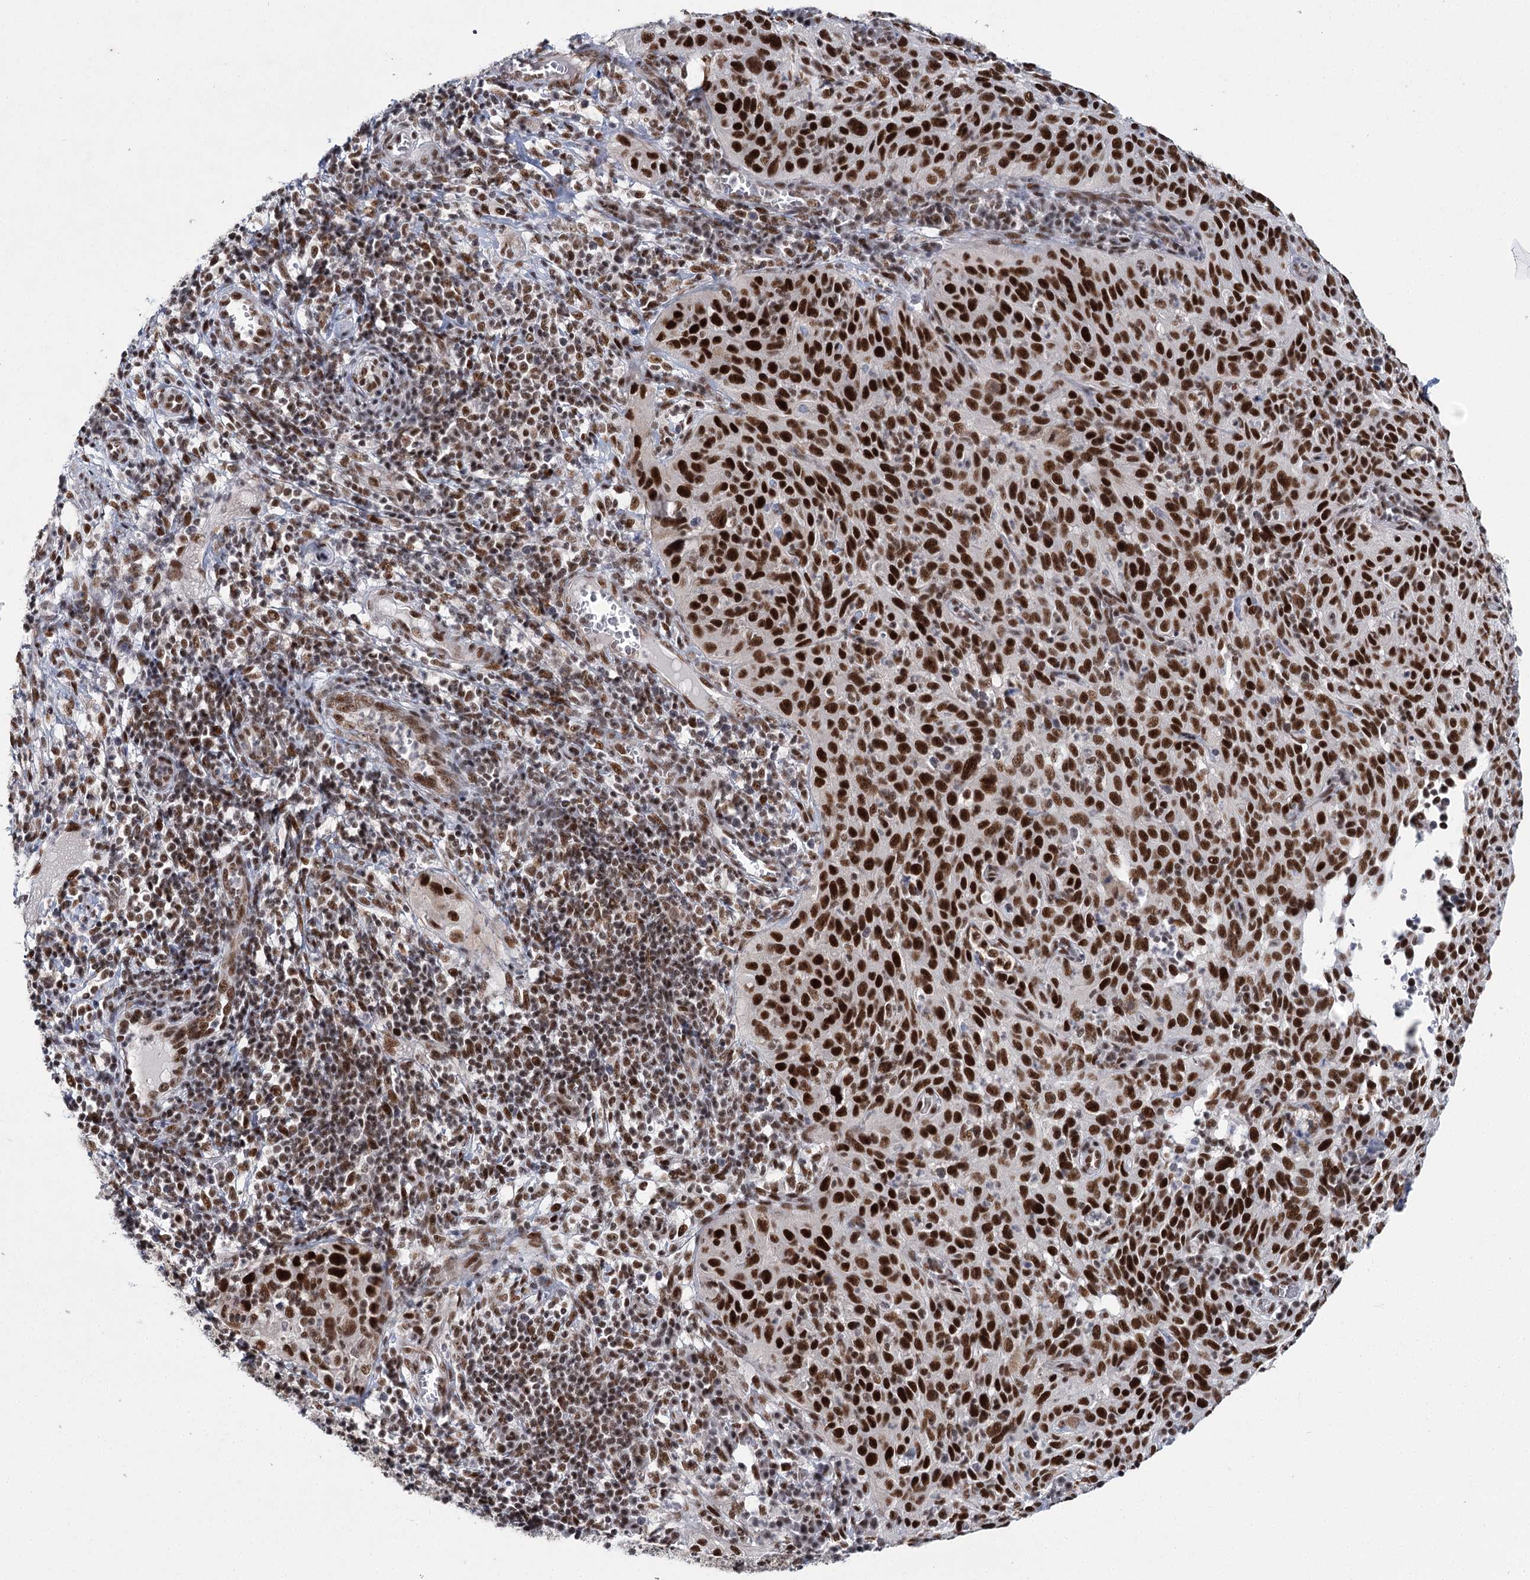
{"staining": {"intensity": "strong", "quantity": ">75%", "location": "nuclear"}, "tissue": "cervical cancer", "cell_type": "Tumor cells", "image_type": "cancer", "snomed": [{"axis": "morphology", "description": "Squamous cell carcinoma, NOS"}, {"axis": "topography", "description": "Cervix"}], "caption": "This photomicrograph reveals squamous cell carcinoma (cervical) stained with IHC to label a protein in brown. The nuclear of tumor cells show strong positivity for the protein. Nuclei are counter-stained blue.", "gene": "SCAF8", "patient": {"sex": "female", "age": 31}}